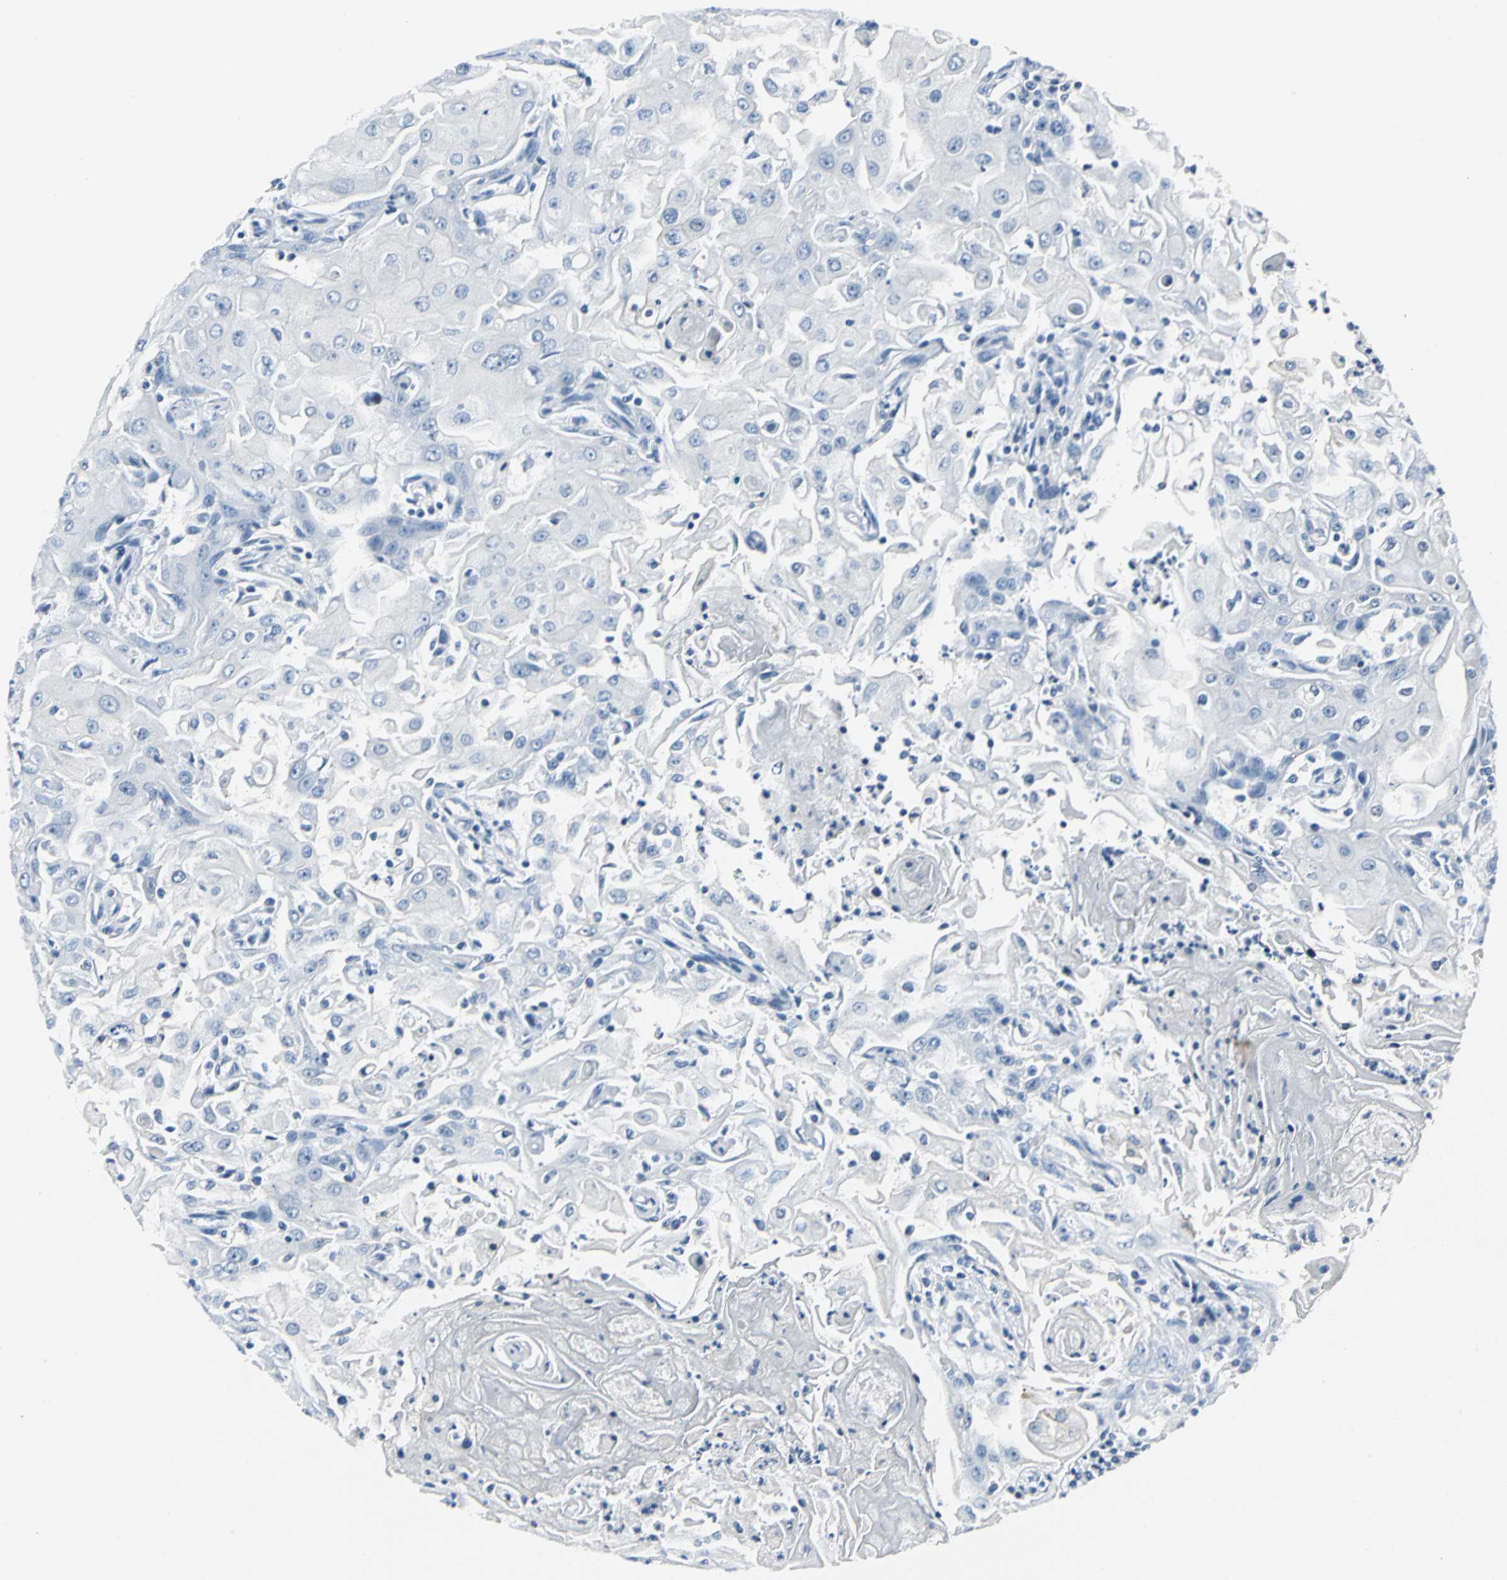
{"staining": {"intensity": "negative", "quantity": "none", "location": "none"}, "tissue": "head and neck cancer", "cell_type": "Tumor cells", "image_type": "cancer", "snomed": [{"axis": "morphology", "description": "Squamous cell carcinoma, NOS"}, {"axis": "topography", "description": "Oral tissue"}, {"axis": "topography", "description": "Head-Neck"}], "caption": "Tumor cells are negative for protein expression in human head and neck cancer (squamous cell carcinoma).", "gene": "RIPOR1", "patient": {"sex": "female", "age": 76}}